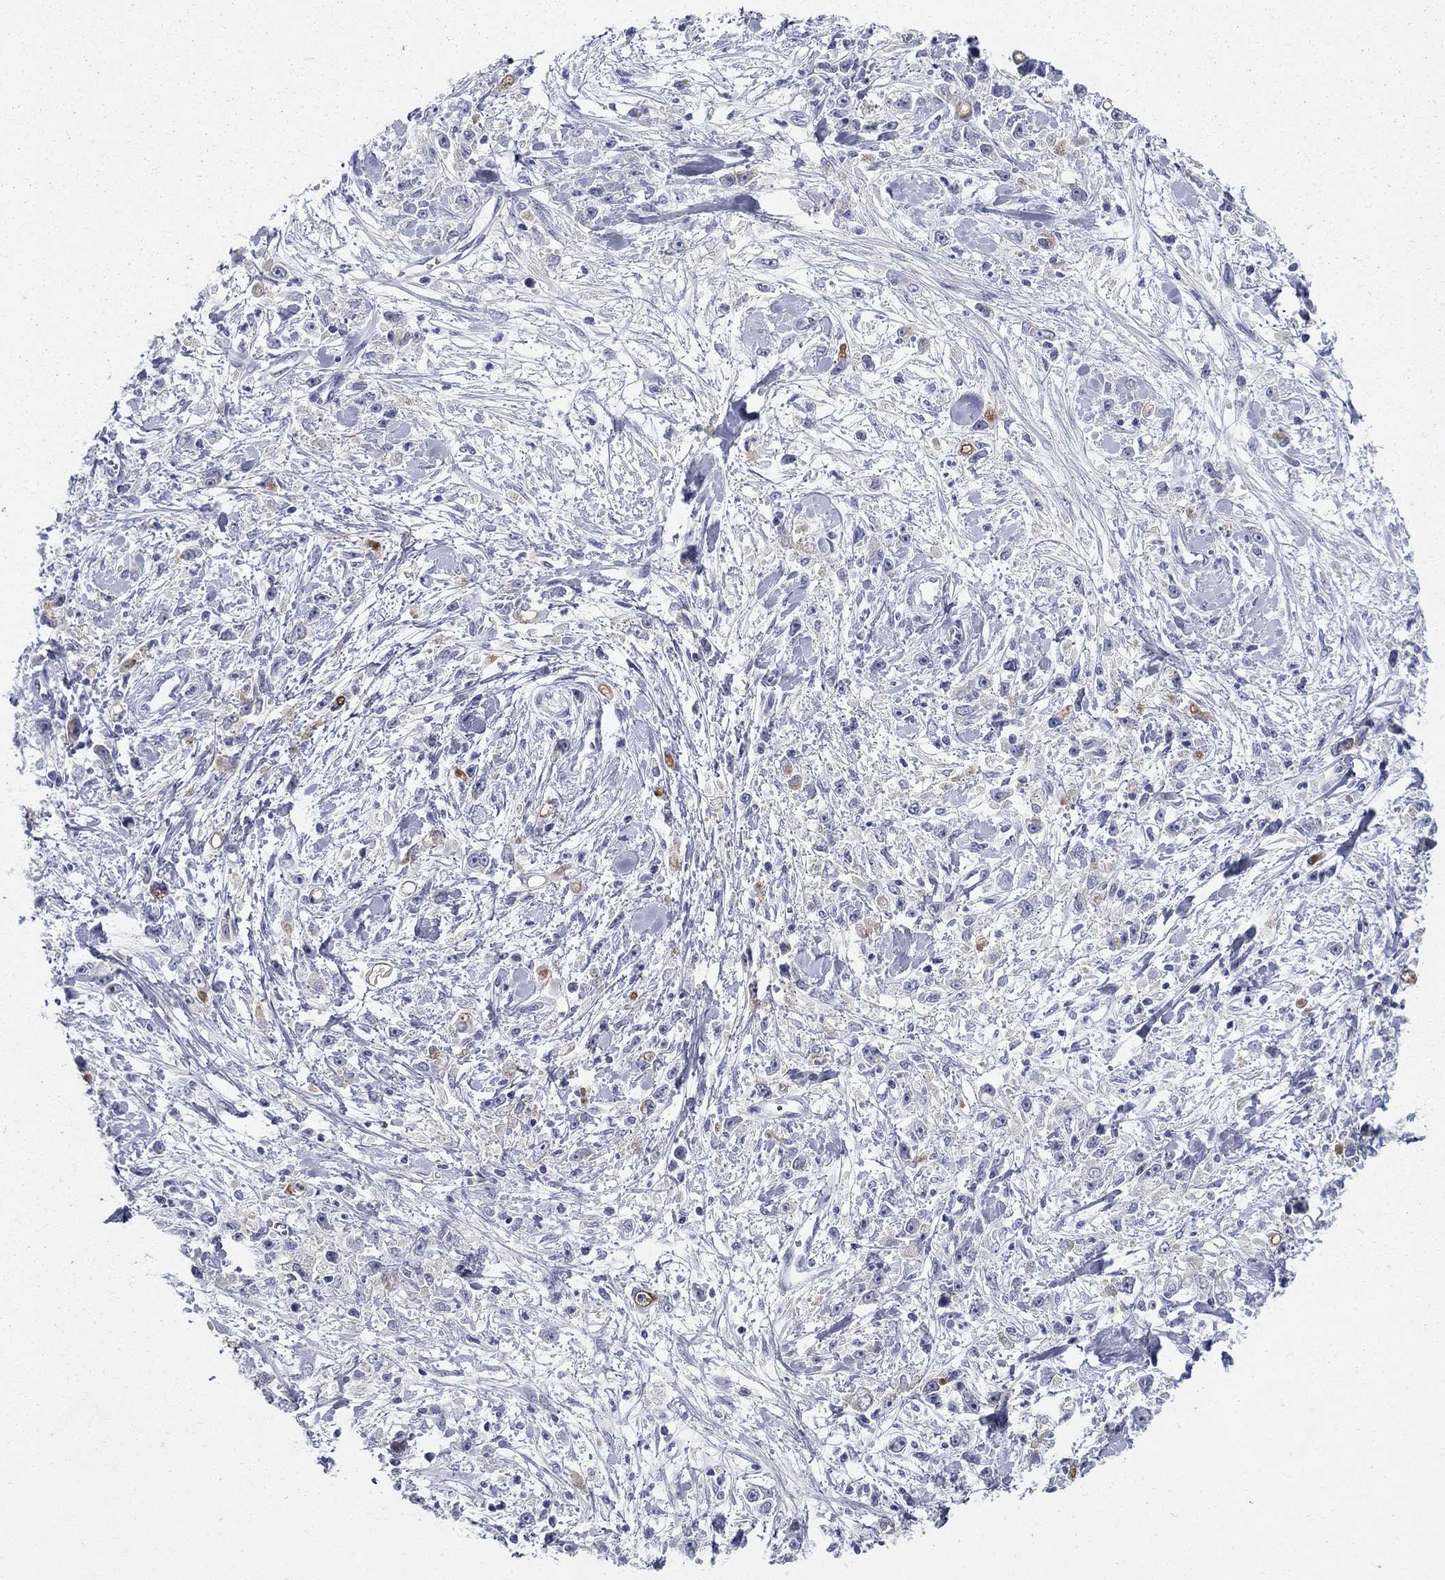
{"staining": {"intensity": "weak", "quantity": "<25%", "location": "cytoplasmic/membranous"}, "tissue": "stomach cancer", "cell_type": "Tumor cells", "image_type": "cancer", "snomed": [{"axis": "morphology", "description": "Adenocarcinoma, NOS"}, {"axis": "topography", "description": "Stomach"}], "caption": "Stomach cancer (adenocarcinoma) stained for a protein using immunohistochemistry shows no expression tumor cells.", "gene": "C4orf19", "patient": {"sex": "female", "age": 59}}